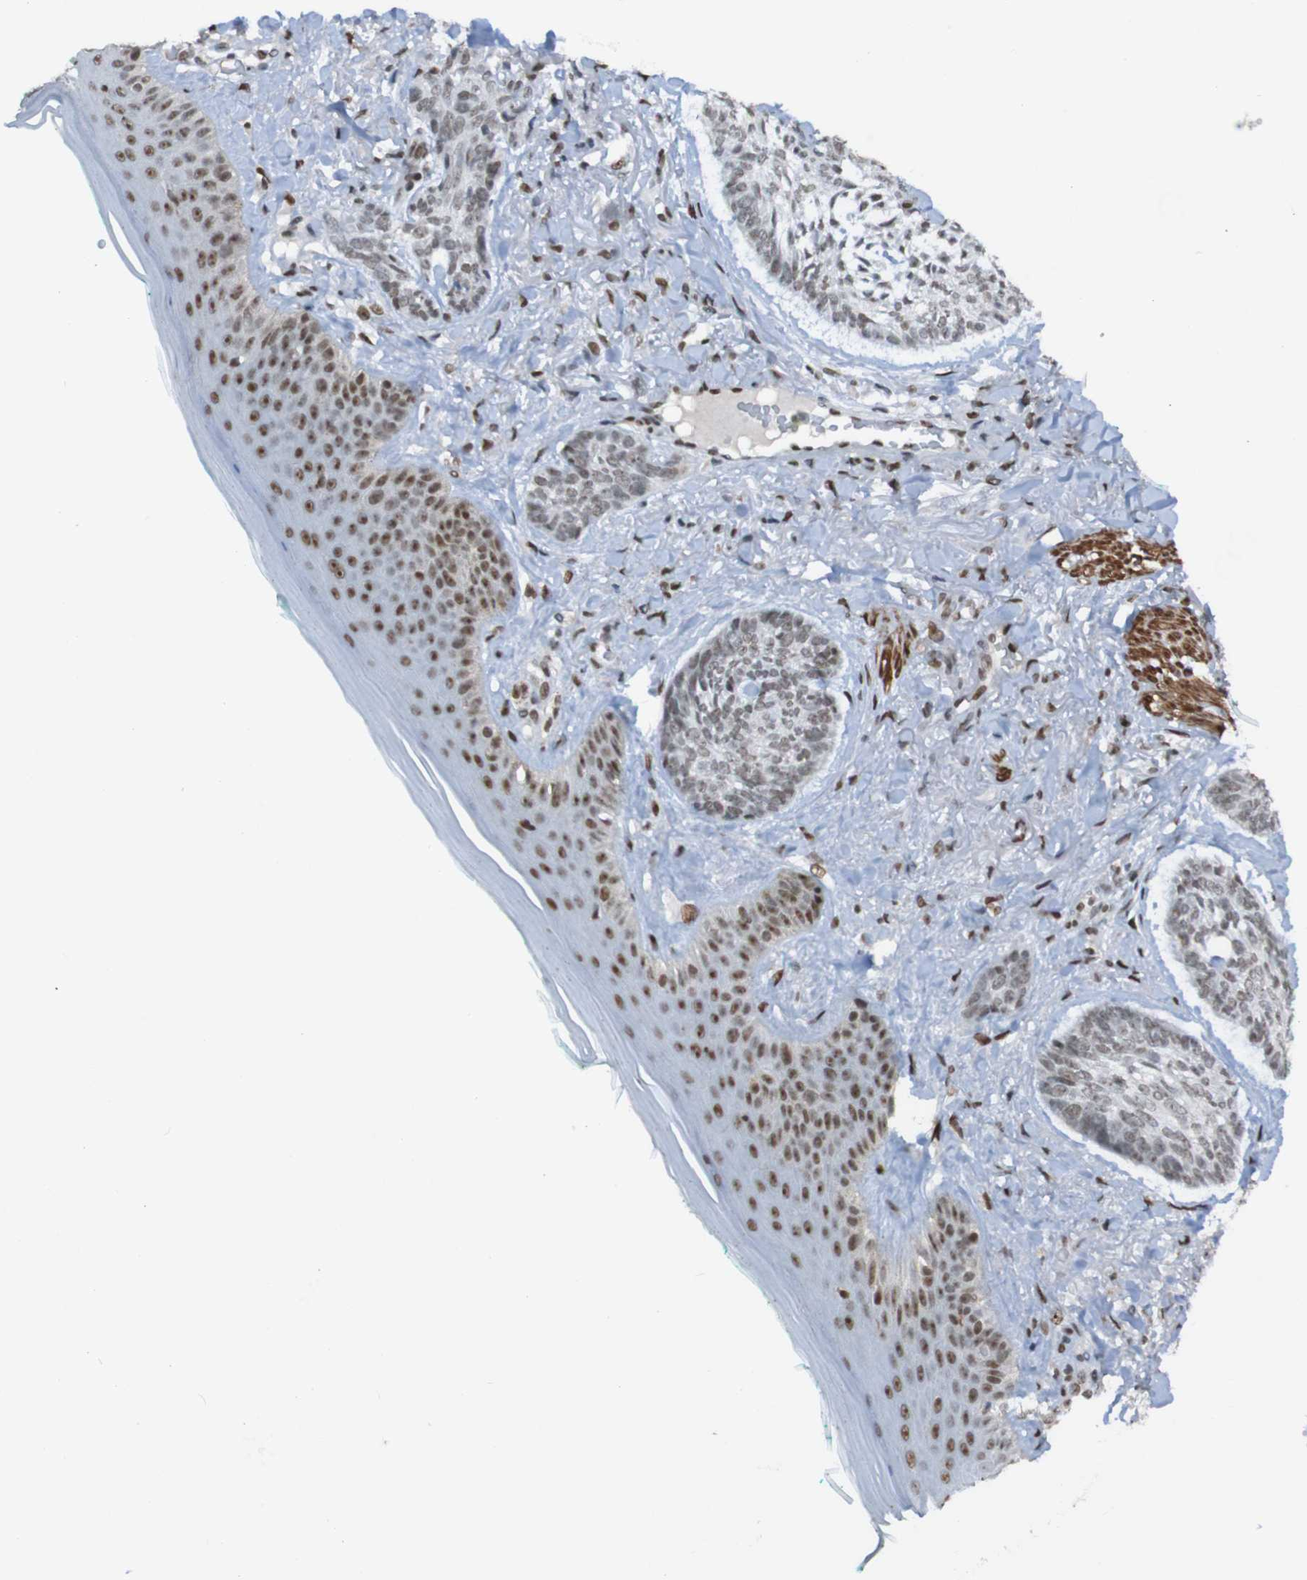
{"staining": {"intensity": "moderate", "quantity": ">75%", "location": "nuclear"}, "tissue": "skin cancer", "cell_type": "Tumor cells", "image_type": "cancer", "snomed": [{"axis": "morphology", "description": "Basal cell carcinoma"}, {"axis": "topography", "description": "Skin"}], "caption": "A micrograph of skin basal cell carcinoma stained for a protein reveals moderate nuclear brown staining in tumor cells.", "gene": "PHF2", "patient": {"sex": "male", "age": 43}}